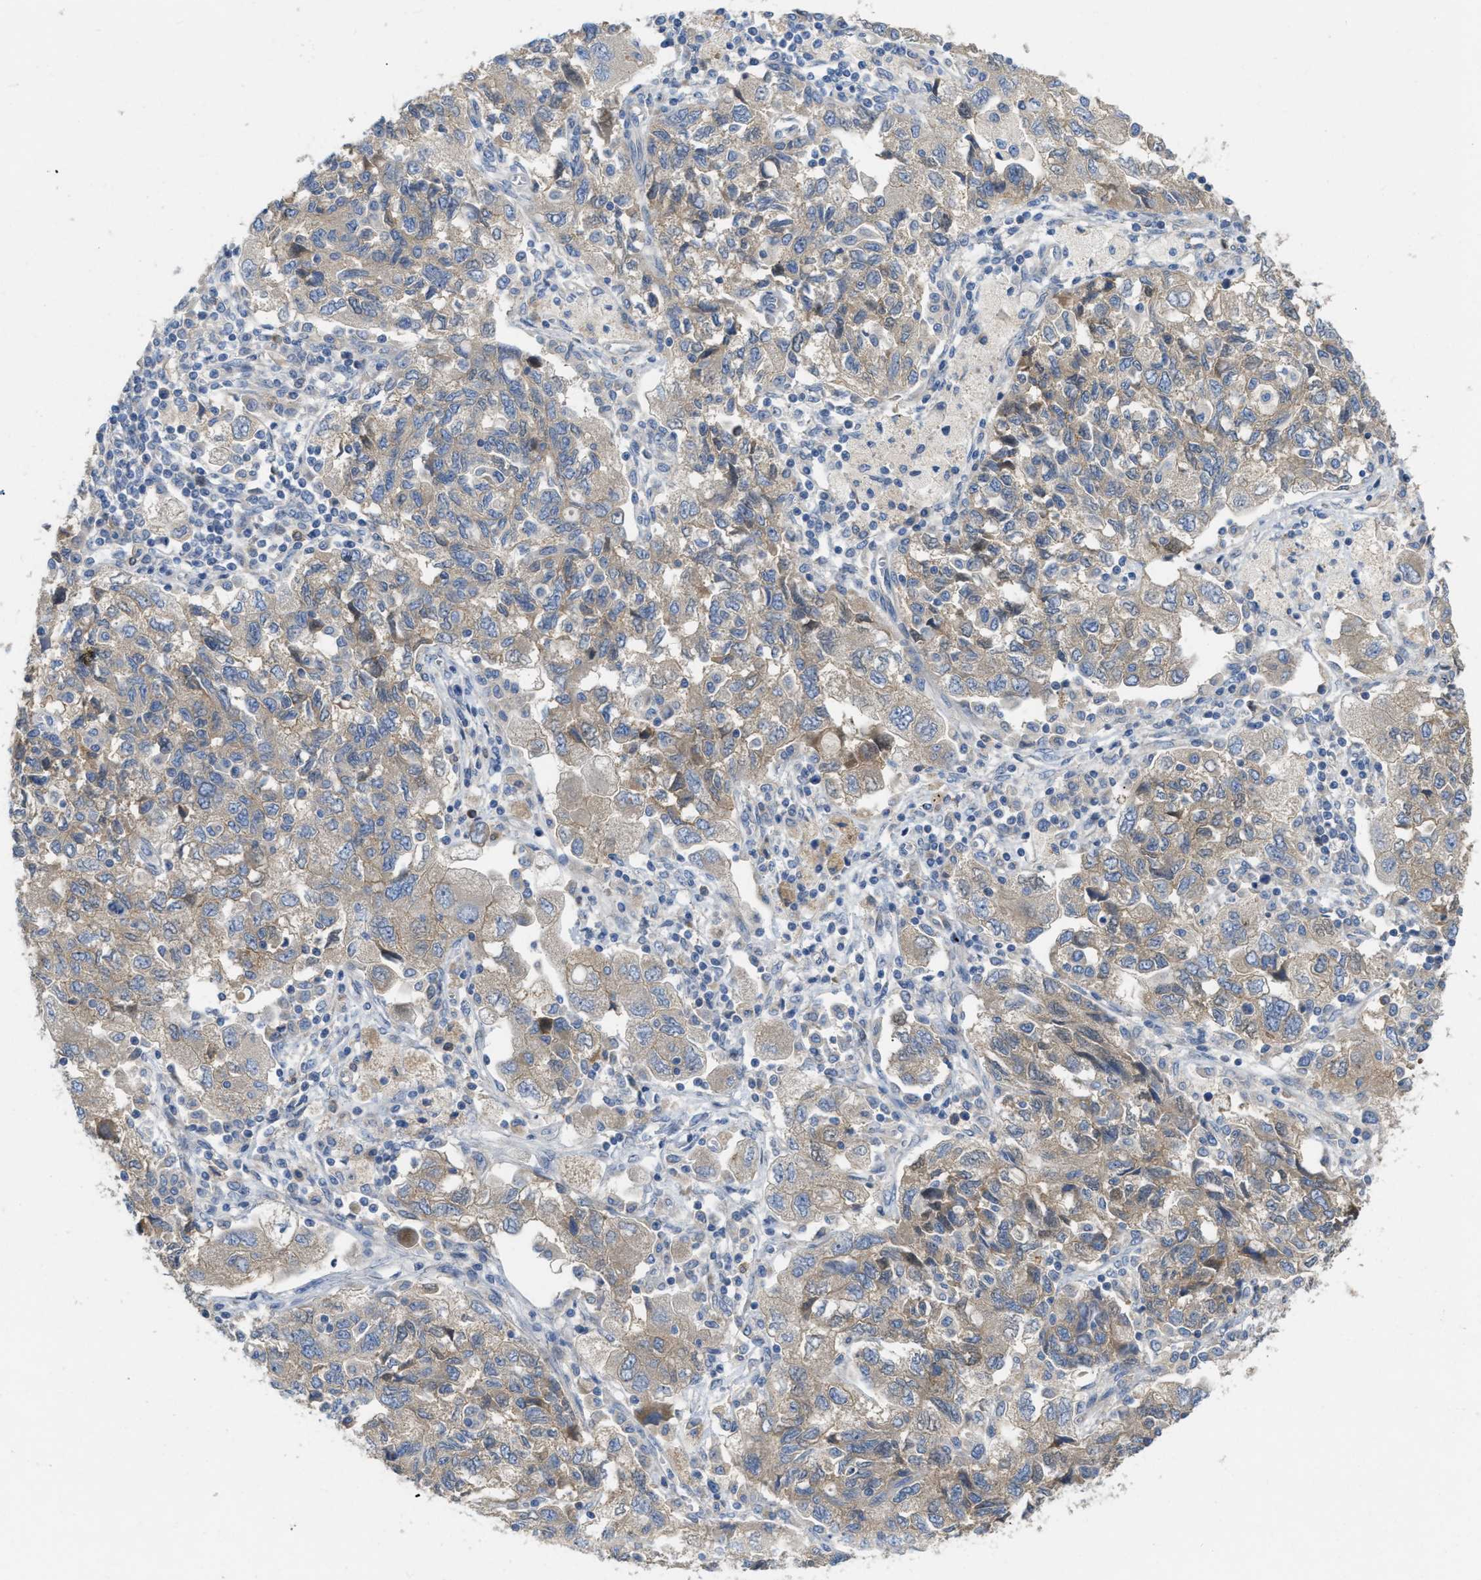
{"staining": {"intensity": "weak", "quantity": ">75%", "location": "cytoplasmic/membranous"}, "tissue": "ovarian cancer", "cell_type": "Tumor cells", "image_type": "cancer", "snomed": [{"axis": "morphology", "description": "Carcinoma, NOS"}, {"axis": "morphology", "description": "Cystadenocarcinoma, serous, NOS"}, {"axis": "topography", "description": "Ovary"}], "caption": "A low amount of weak cytoplasmic/membranous positivity is identified in about >75% of tumor cells in serous cystadenocarcinoma (ovarian) tissue. The protein of interest is shown in brown color, while the nuclei are stained blue.", "gene": "DHX58", "patient": {"sex": "female", "age": 69}}